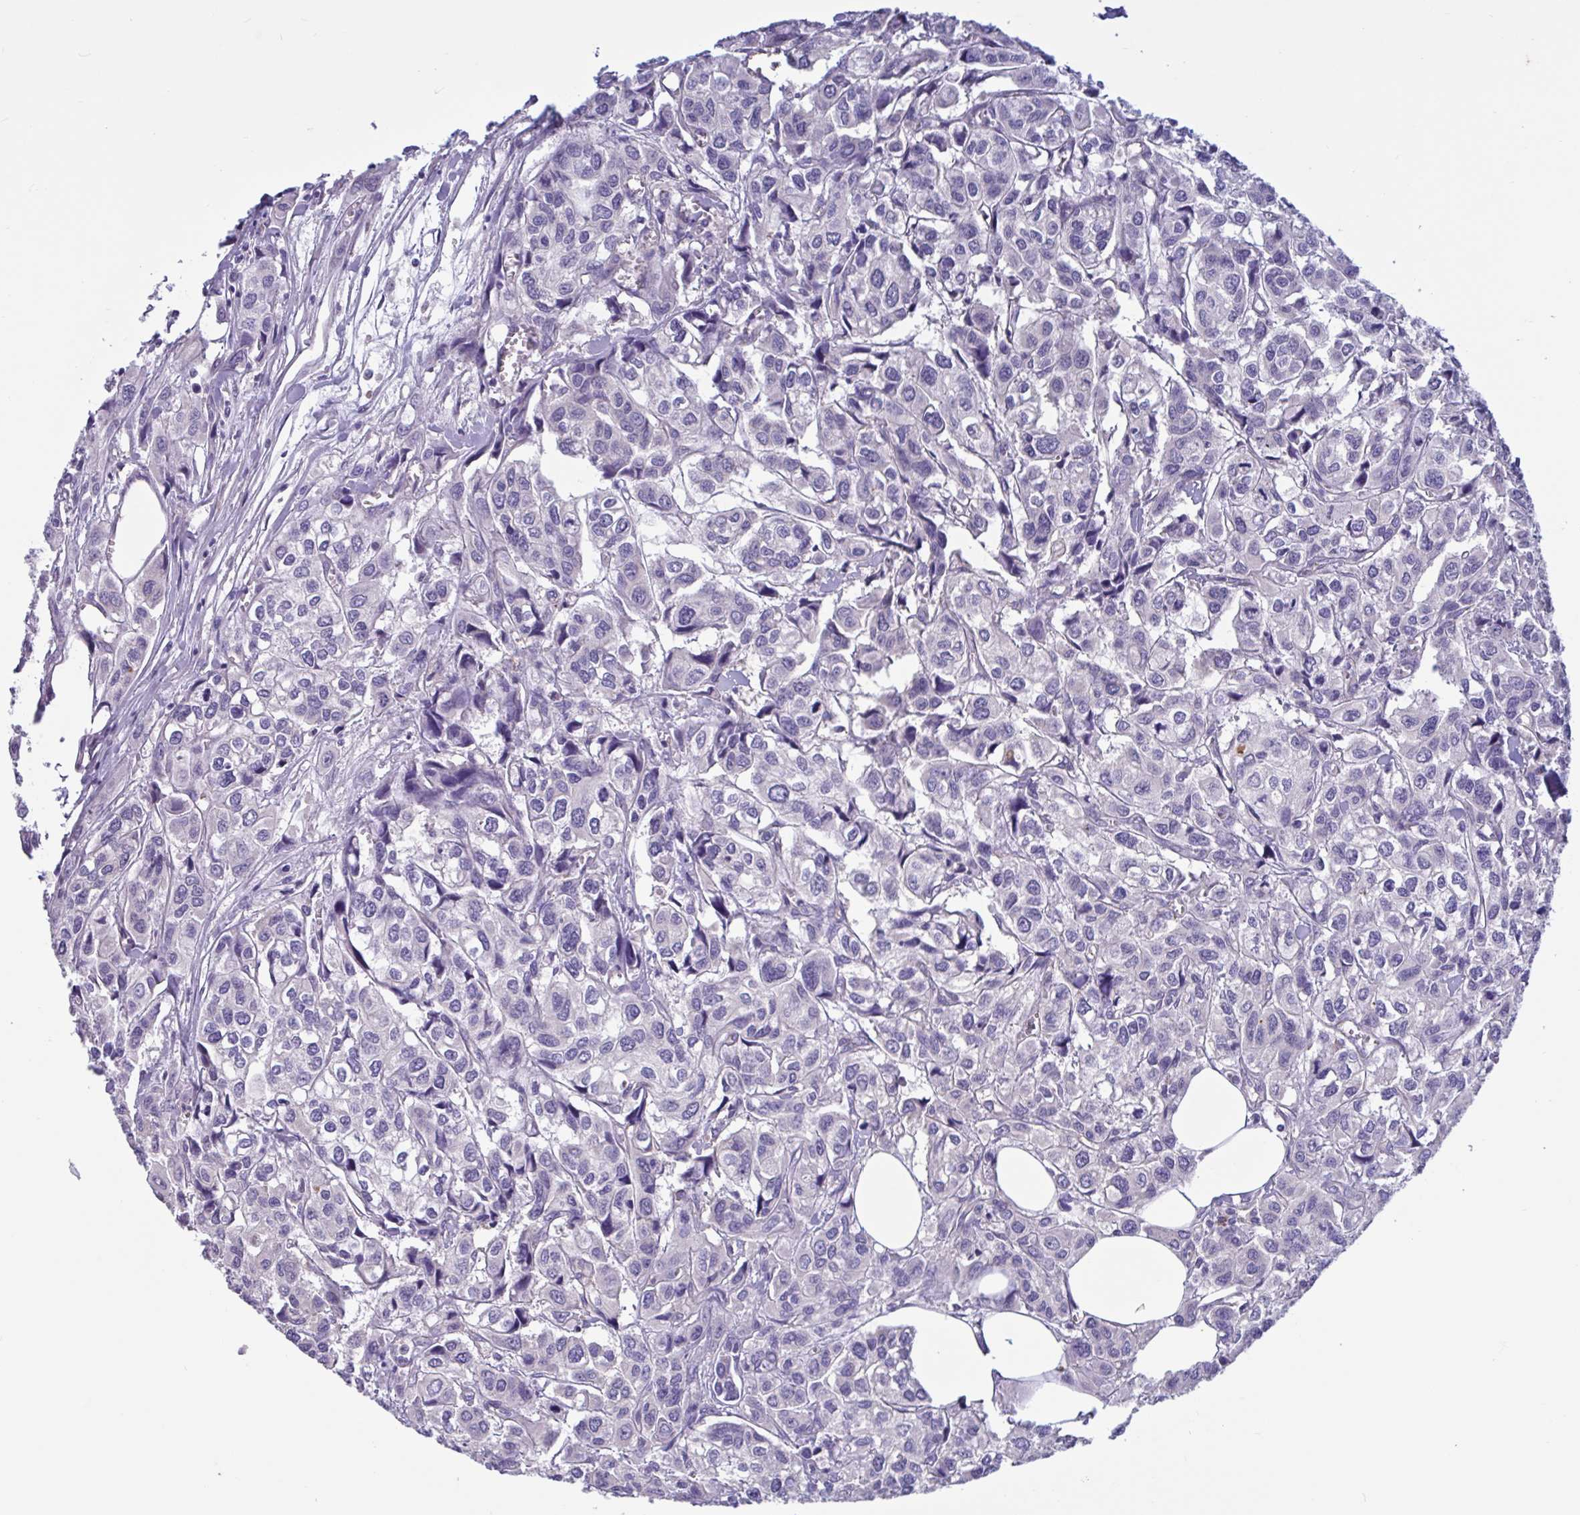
{"staining": {"intensity": "negative", "quantity": "none", "location": "none"}, "tissue": "urothelial cancer", "cell_type": "Tumor cells", "image_type": "cancer", "snomed": [{"axis": "morphology", "description": "Urothelial carcinoma, High grade"}, {"axis": "topography", "description": "Urinary bladder"}], "caption": "High magnification brightfield microscopy of urothelial cancer stained with DAB (3,3'-diaminobenzidine) (brown) and counterstained with hematoxylin (blue): tumor cells show no significant staining.", "gene": "SLC66A1", "patient": {"sex": "male", "age": 67}}